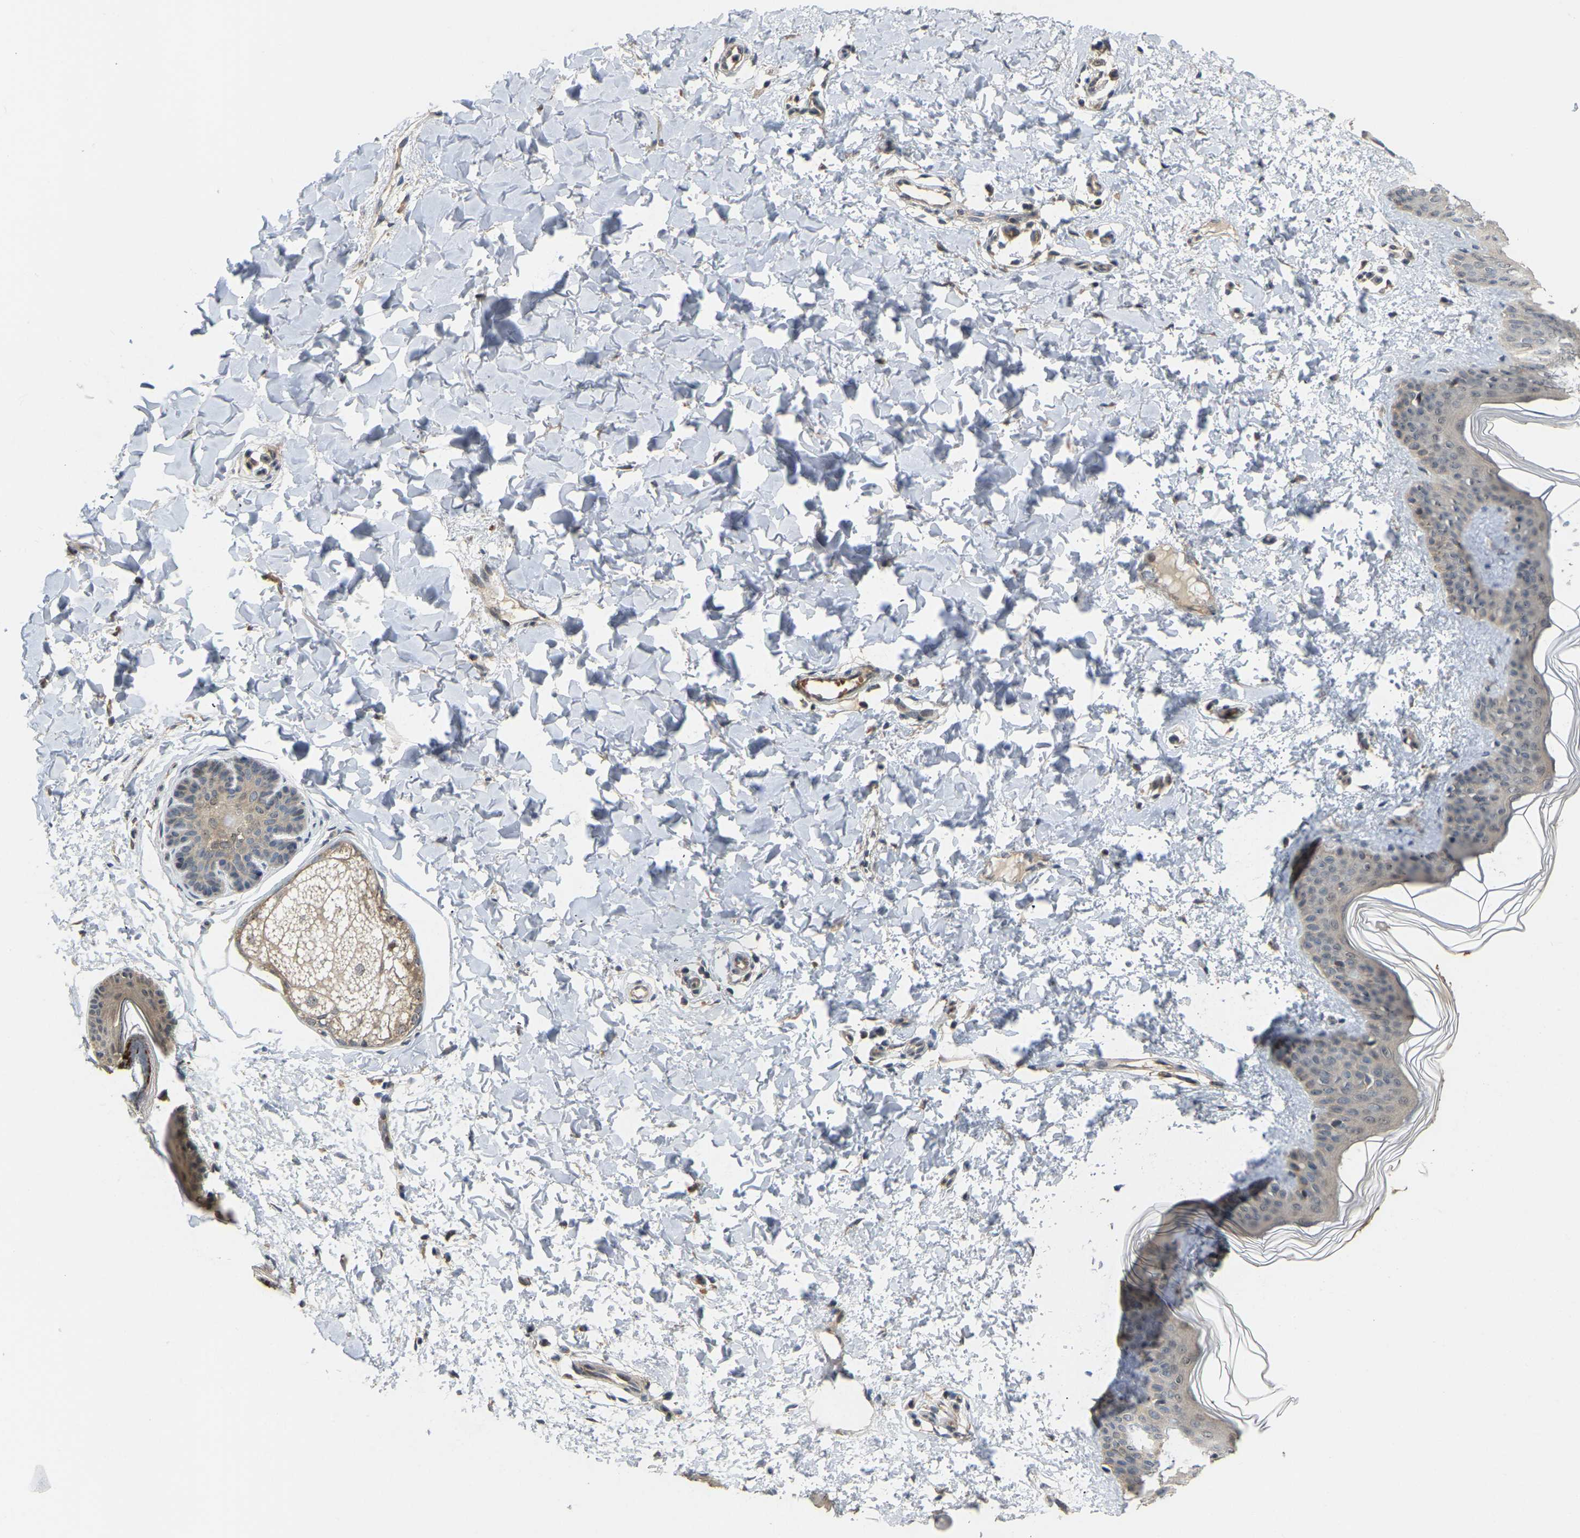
{"staining": {"intensity": "weak", "quantity": ">75%", "location": "cytoplasmic/membranous"}, "tissue": "skin", "cell_type": "Fibroblasts", "image_type": "normal", "snomed": [{"axis": "morphology", "description": "Normal tissue, NOS"}, {"axis": "topography", "description": "Skin"}], "caption": "Brown immunohistochemical staining in benign human skin demonstrates weak cytoplasmic/membranous expression in approximately >75% of fibroblasts.", "gene": "LIMK2", "patient": {"sex": "female", "age": 17}}